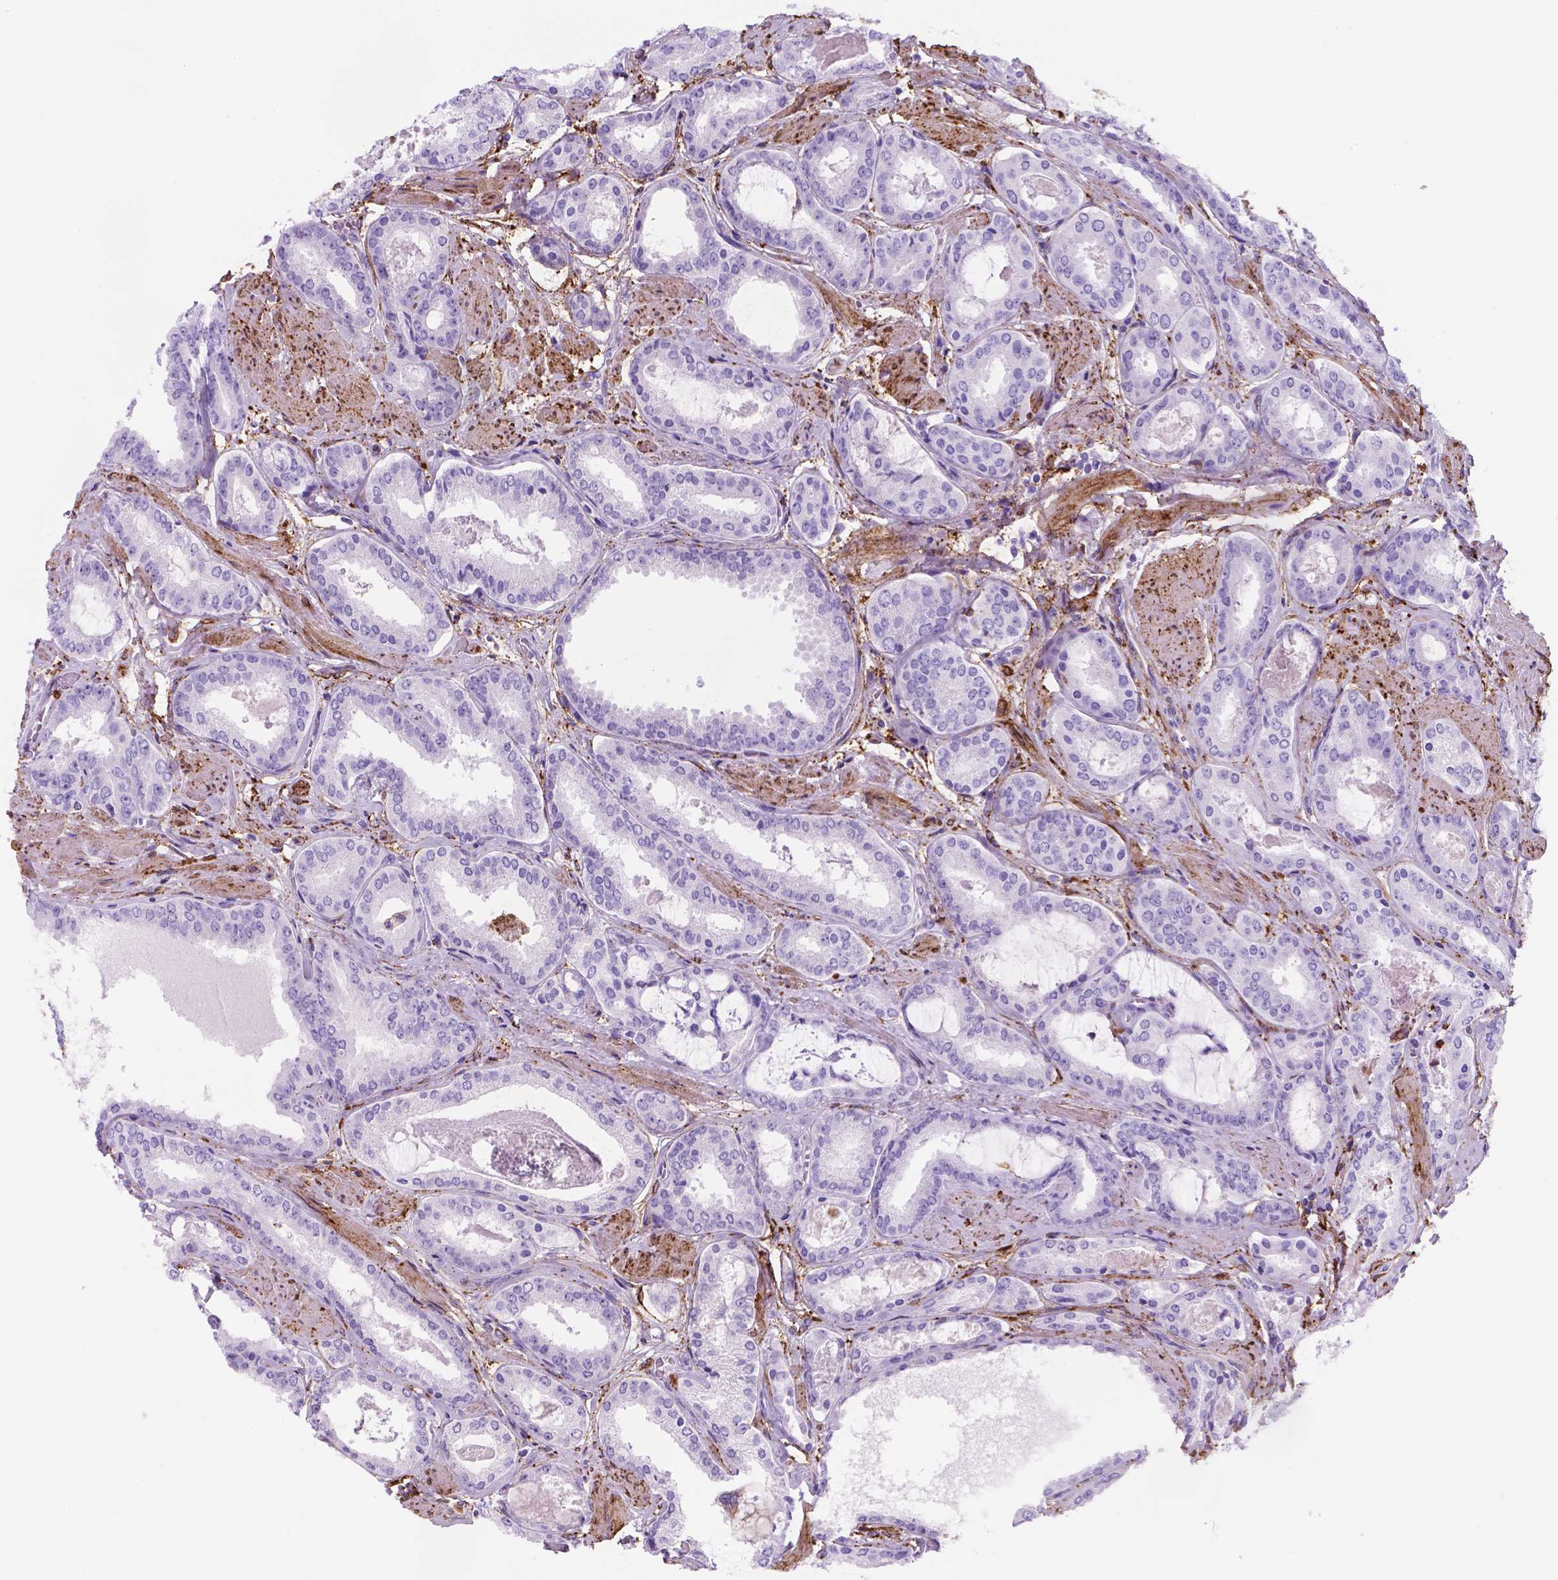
{"staining": {"intensity": "negative", "quantity": "none", "location": "none"}, "tissue": "prostate cancer", "cell_type": "Tumor cells", "image_type": "cancer", "snomed": [{"axis": "morphology", "description": "Adenocarcinoma, High grade"}, {"axis": "topography", "description": "Prostate"}], "caption": "There is no significant positivity in tumor cells of high-grade adenocarcinoma (prostate).", "gene": "MACF1", "patient": {"sex": "male", "age": 63}}